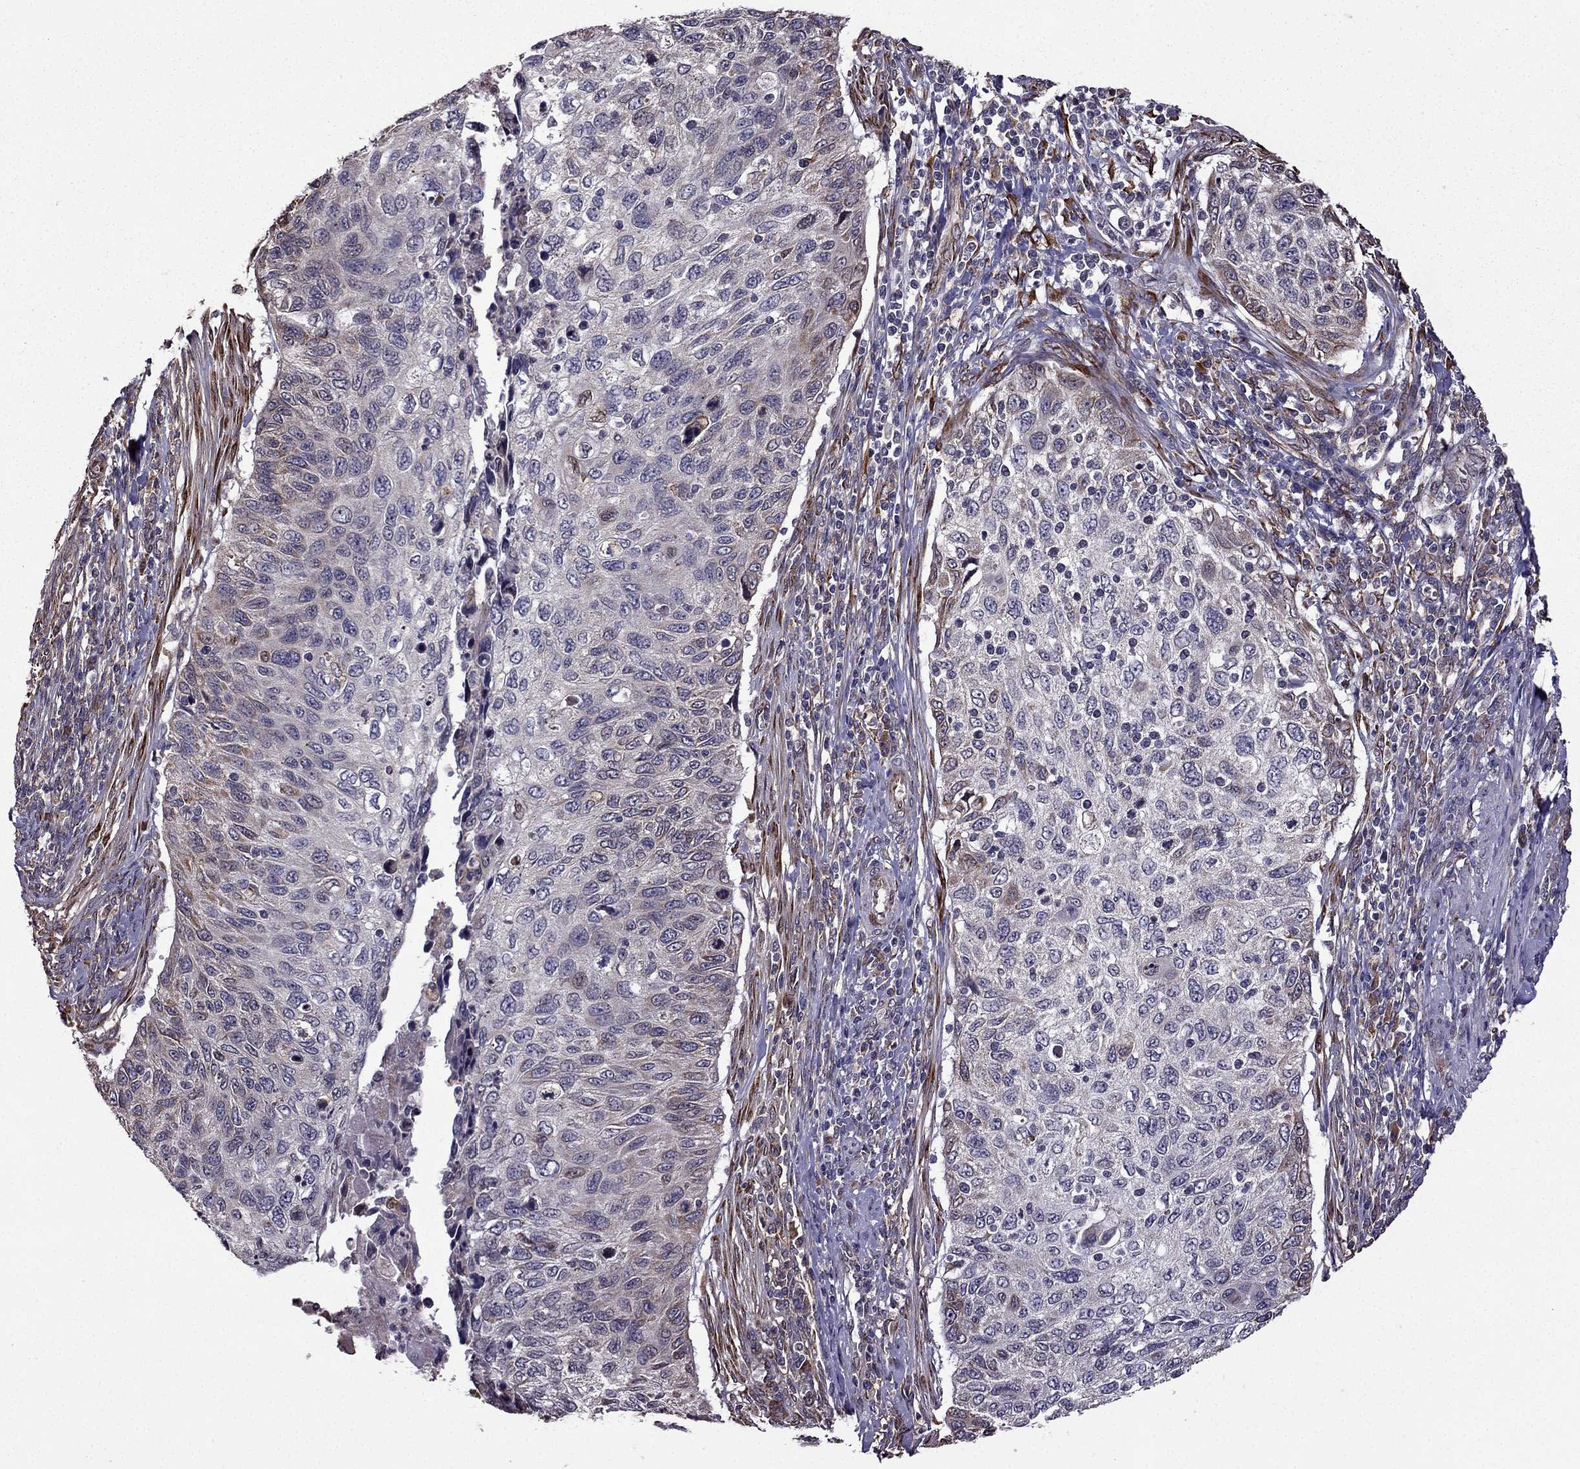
{"staining": {"intensity": "weak", "quantity": "<25%", "location": "cytoplasmic/membranous"}, "tissue": "cervical cancer", "cell_type": "Tumor cells", "image_type": "cancer", "snomed": [{"axis": "morphology", "description": "Squamous cell carcinoma, NOS"}, {"axis": "topography", "description": "Cervix"}], "caption": "DAB immunohistochemical staining of squamous cell carcinoma (cervical) displays no significant expression in tumor cells.", "gene": "IKBIP", "patient": {"sex": "female", "age": 70}}